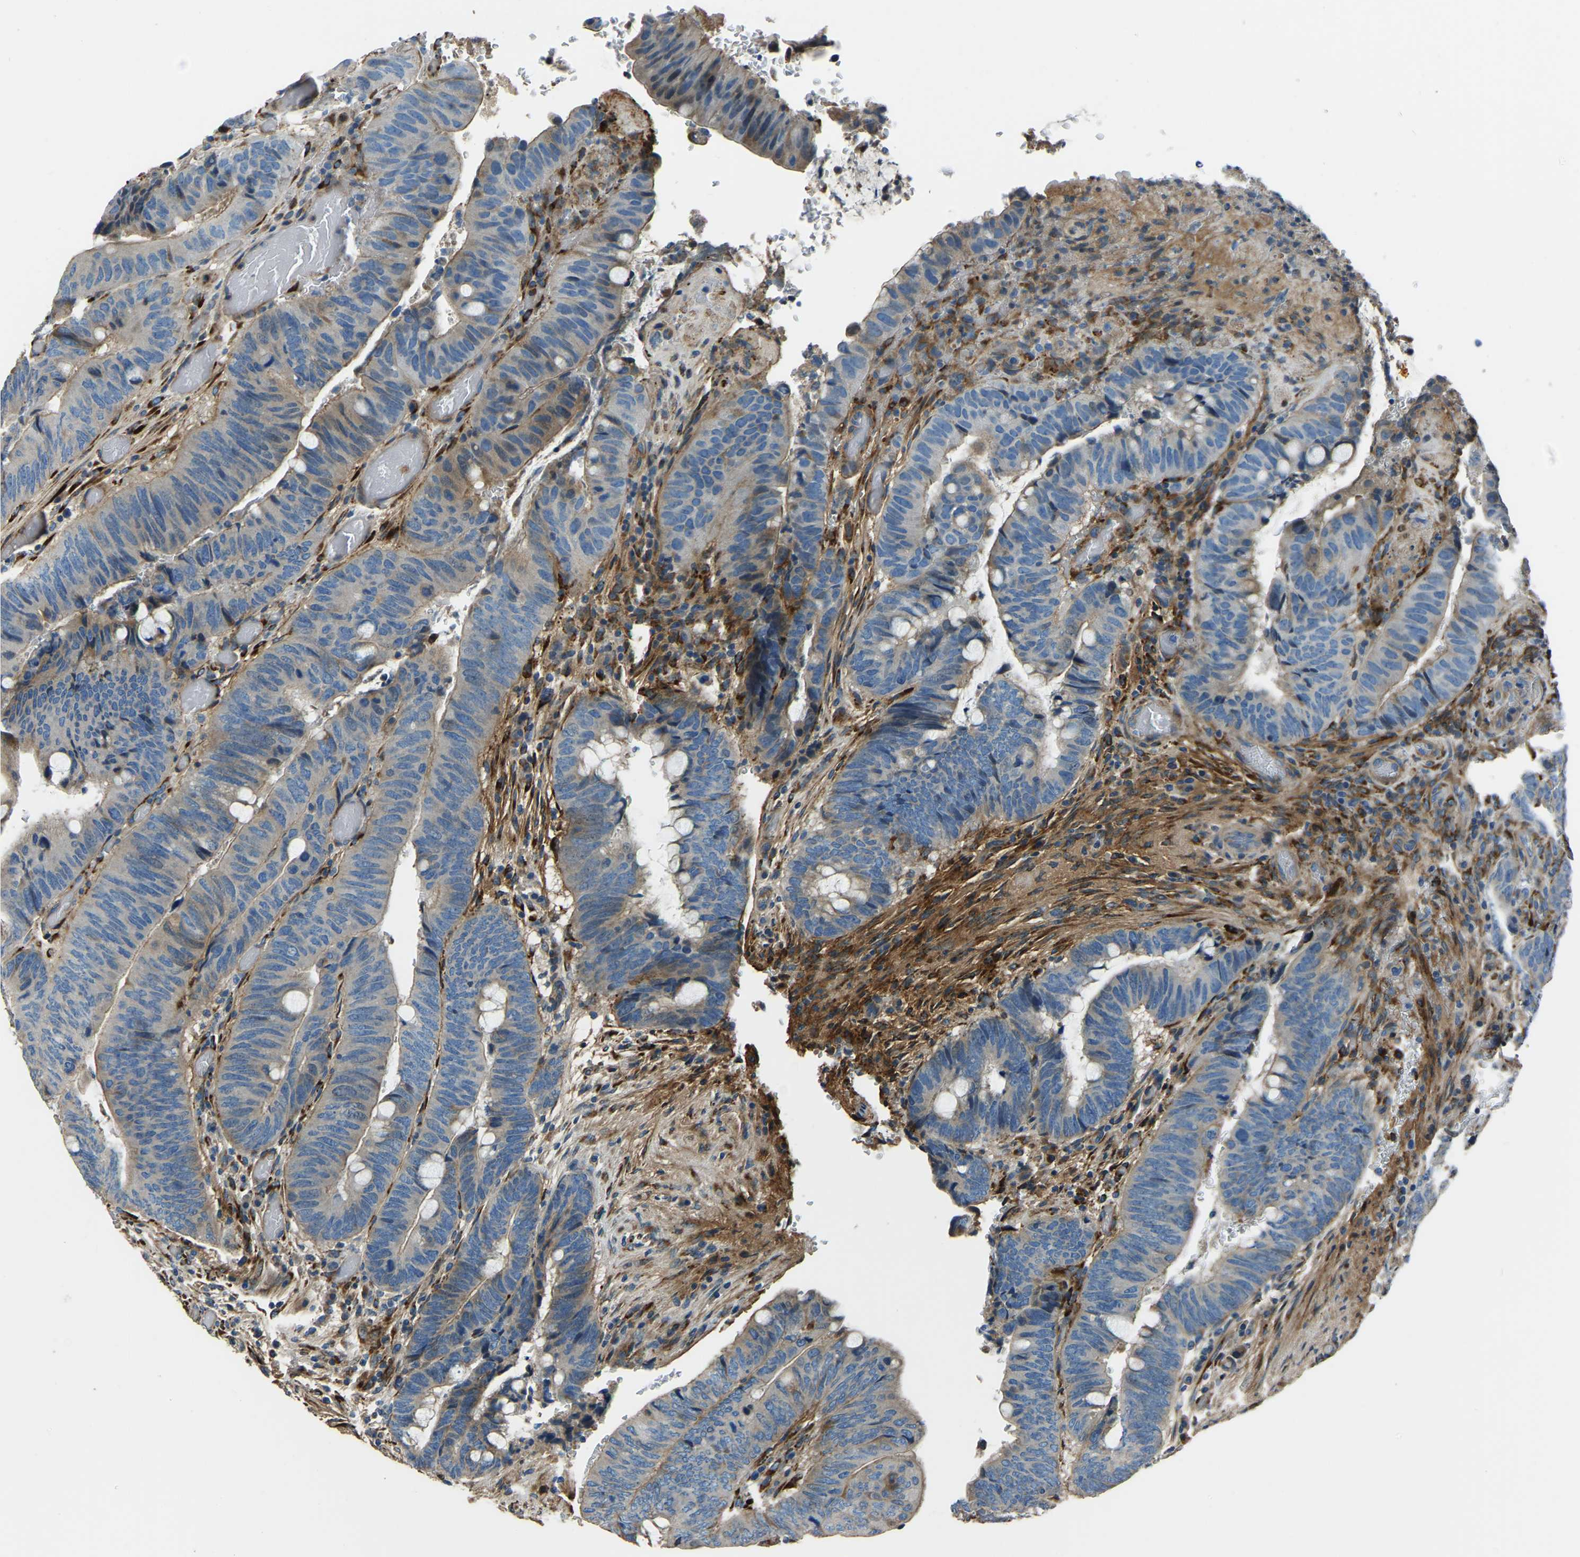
{"staining": {"intensity": "negative", "quantity": "none", "location": "none"}, "tissue": "colorectal cancer", "cell_type": "Tumor cells", "image_type": "cancer", "snomed": [{"axis": "morphology", "description": "Normal tissue, NOS"}, {"axis": "morphology", "description": "Adenocarcinoma, NOS"}, {"axis": "topography", "description": "Rectum"}], "caption": "IHC of colorectal cancer (adenocarcinoma) reveals no positivity in tumor cells.", "gene": "COL3A1", "patient": {"sex": "male", "age": 92}}